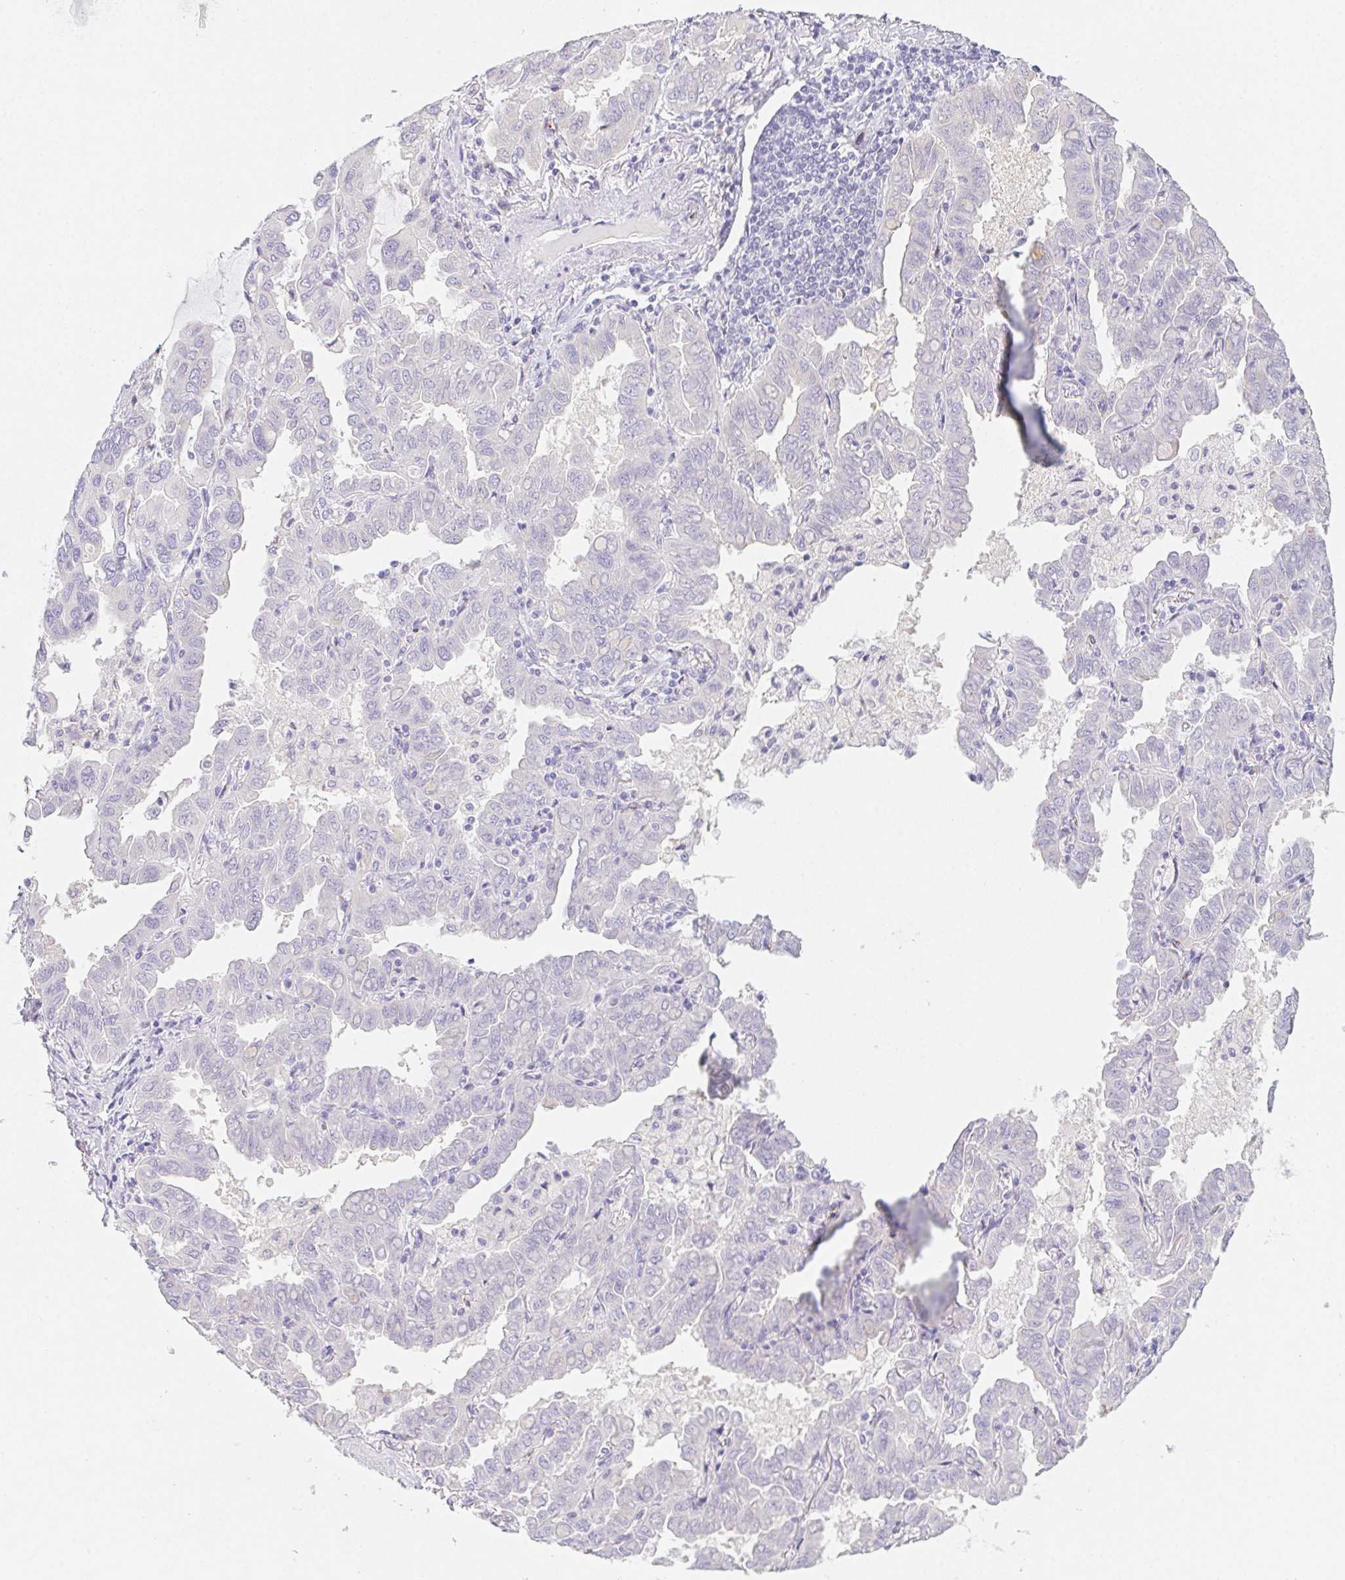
{"staining": {"intensity": "negative", "quantity": "none", "location": "none"}, "tissue": "lung cancer", "cell_type": "Tumor cells", "image_type": "cancer", "snomed": [{"axis": "morphology", "description": "Adenocarcinoma, NOS"}, {"axis": "topography", "description": "Lung"}], "caption": "Adenocarcinoma (lung) was stained to show a protein in brown. There is no significant expression in tumor cells. Brightfield microscopy of IHC stained with DAB (brown) and hematoxylin (blue), captured at high magnification.", "gene": "HRC", "patient": {"sex": "male", "age": 64}}